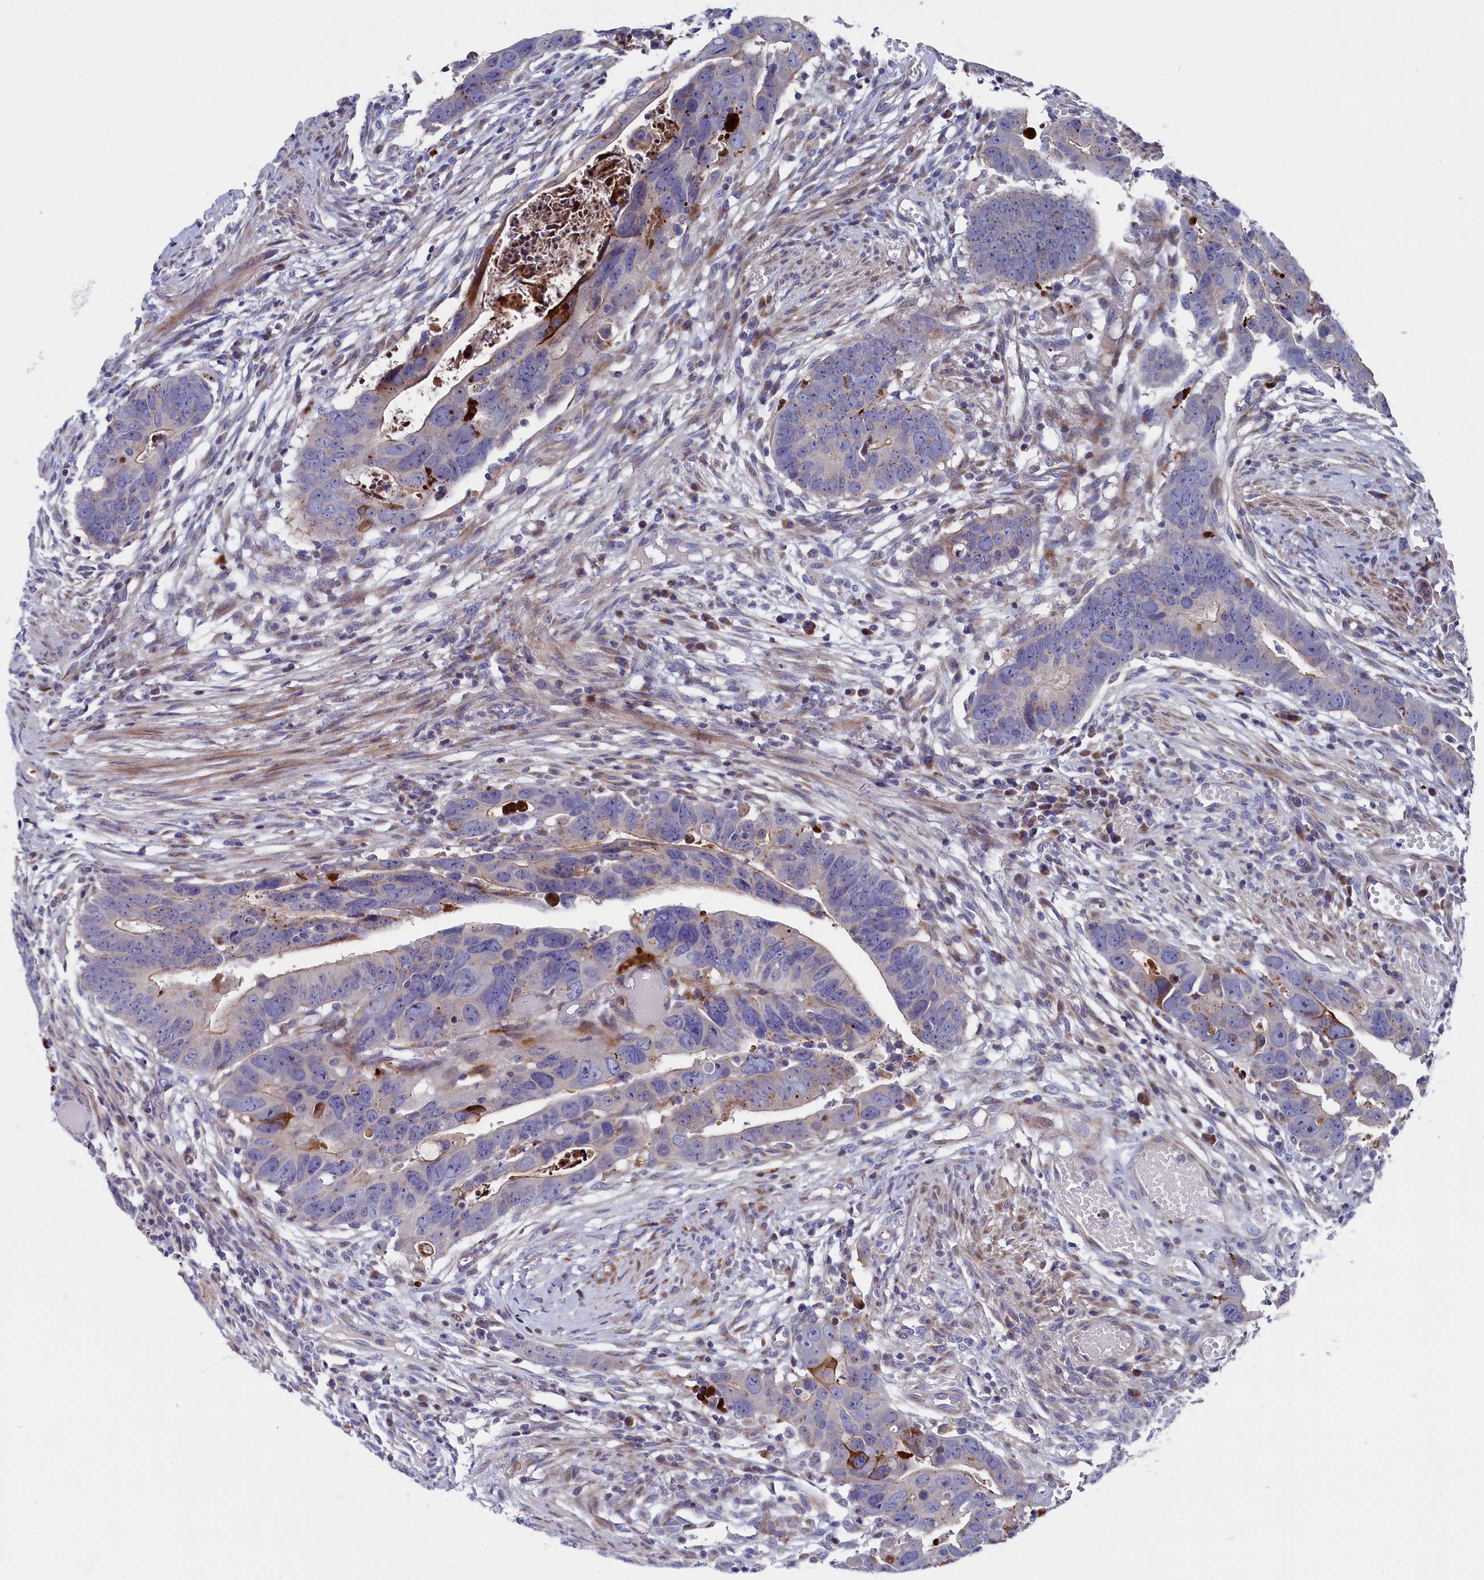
{"staining": {"intensity": "moderate", "quantity": "<25%", "location": "cytoplasmic/membranous"}, "tissue": "colorectal cancer", "cell_type": "Tumor cells", "image_type": "cancer", "snomed": [{"axis": "morphology", "description": "Adenocarcinoma, NOS"}, {"axis": "topography", "description": "Rectum"}], "caption": "Colorectal cancer was stained to show a protein in brown. There is low levels of moderate cytoplasmic/membranous positivity in about <25% of tumor cells.", "gene": "NUDT7", "patient": {"sex": "female", "age": 65}}